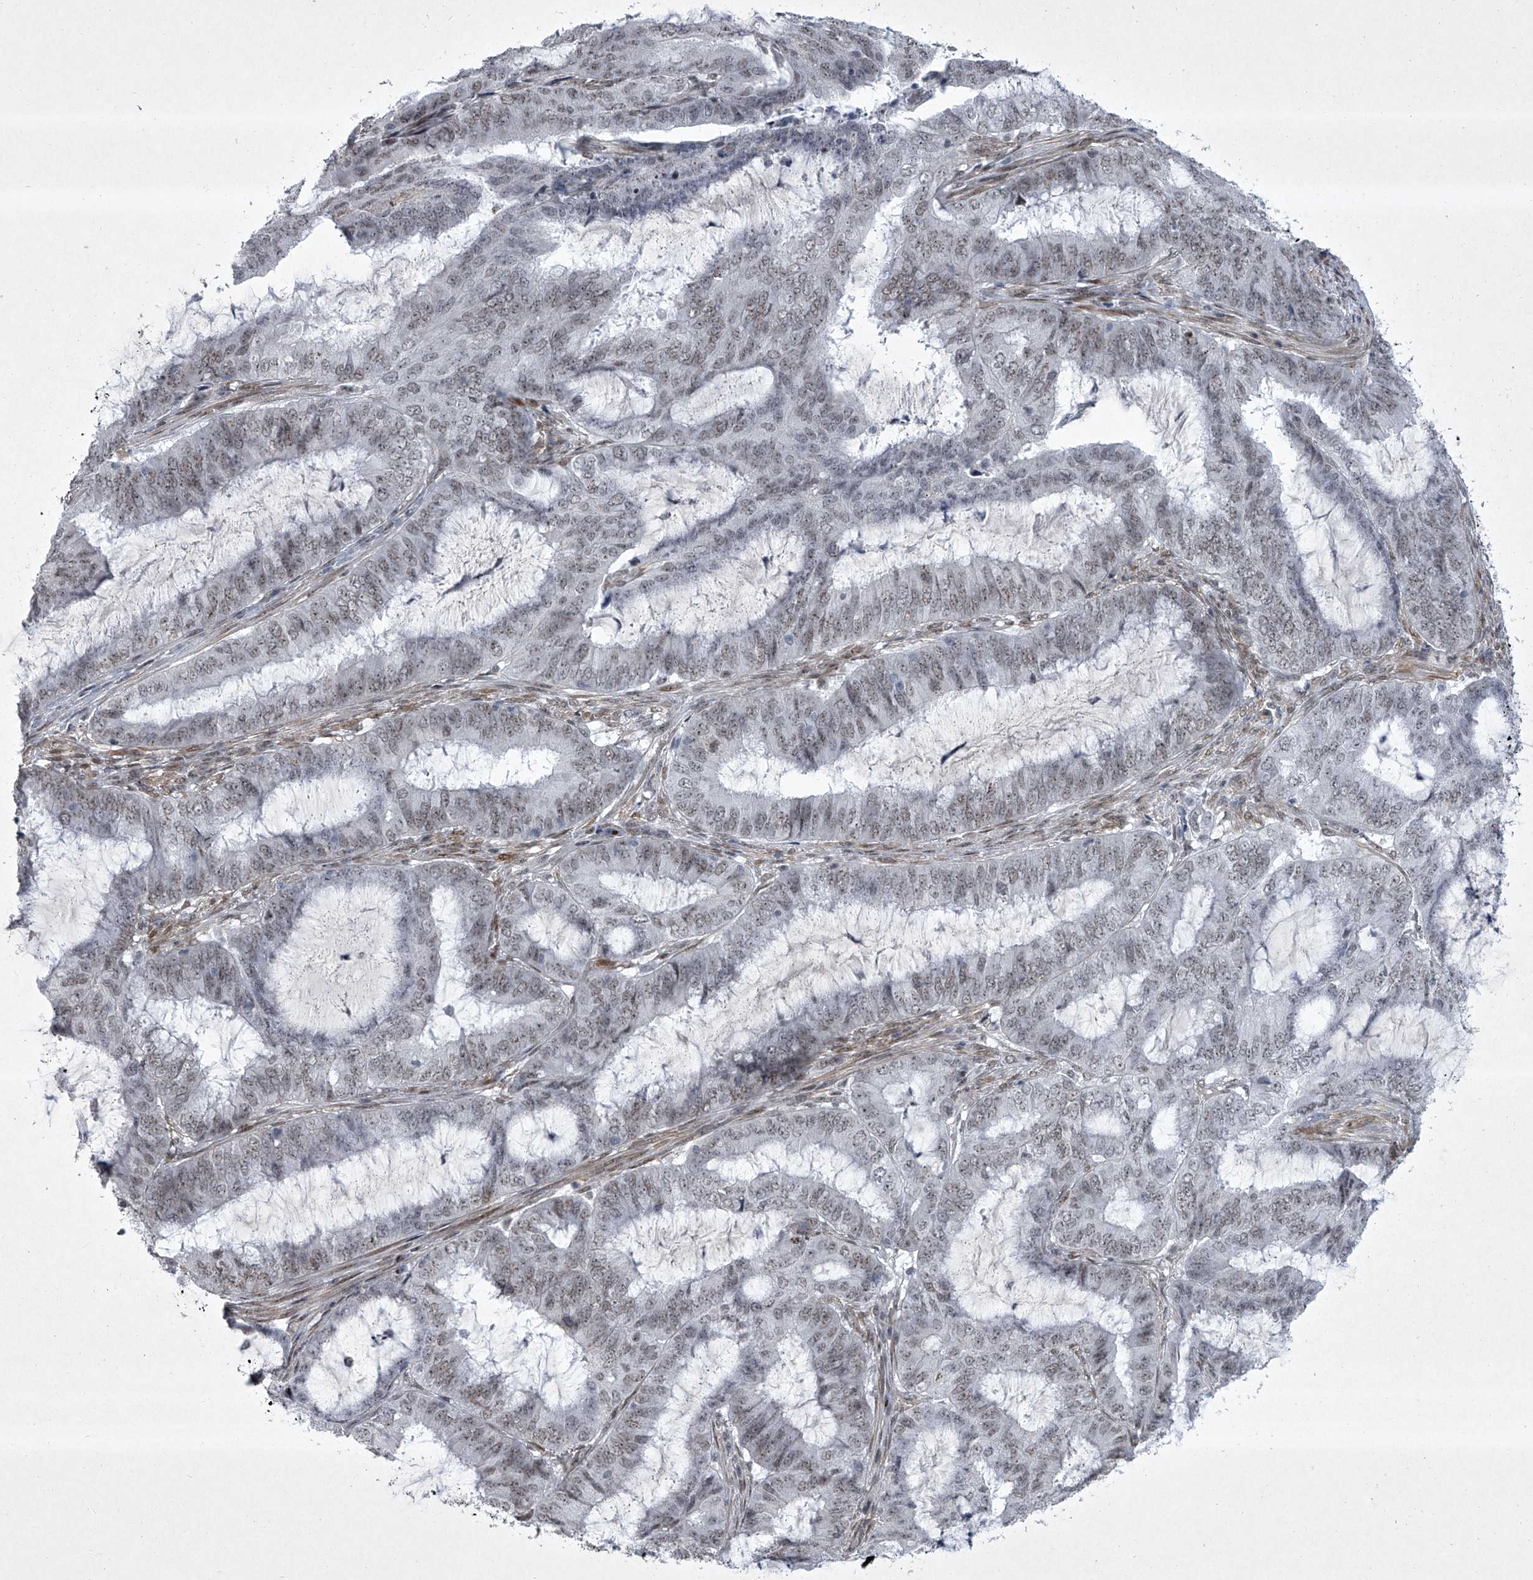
{"staining": {"intensity": "weak", "quantity": "25%-75%", "location": "nuclear"}, "tissue": "endometrial cancer", "cell_type": "Tumor cells", "image_type": "cancer", "snomed": [{"axis": "morphology", "description": "Adenocarcinoma, NOS"}, {"axis": "topography", "description": "Endometrium"}], "caption": "Protein positivity by immunohistochemistry demonstrates weak nuclear staining in approximately 25%-75% of tumor cells in endometrial adenocarcinoma.", "gene": "MLLT1", "patient": {"sex": "female", "age": 51}}